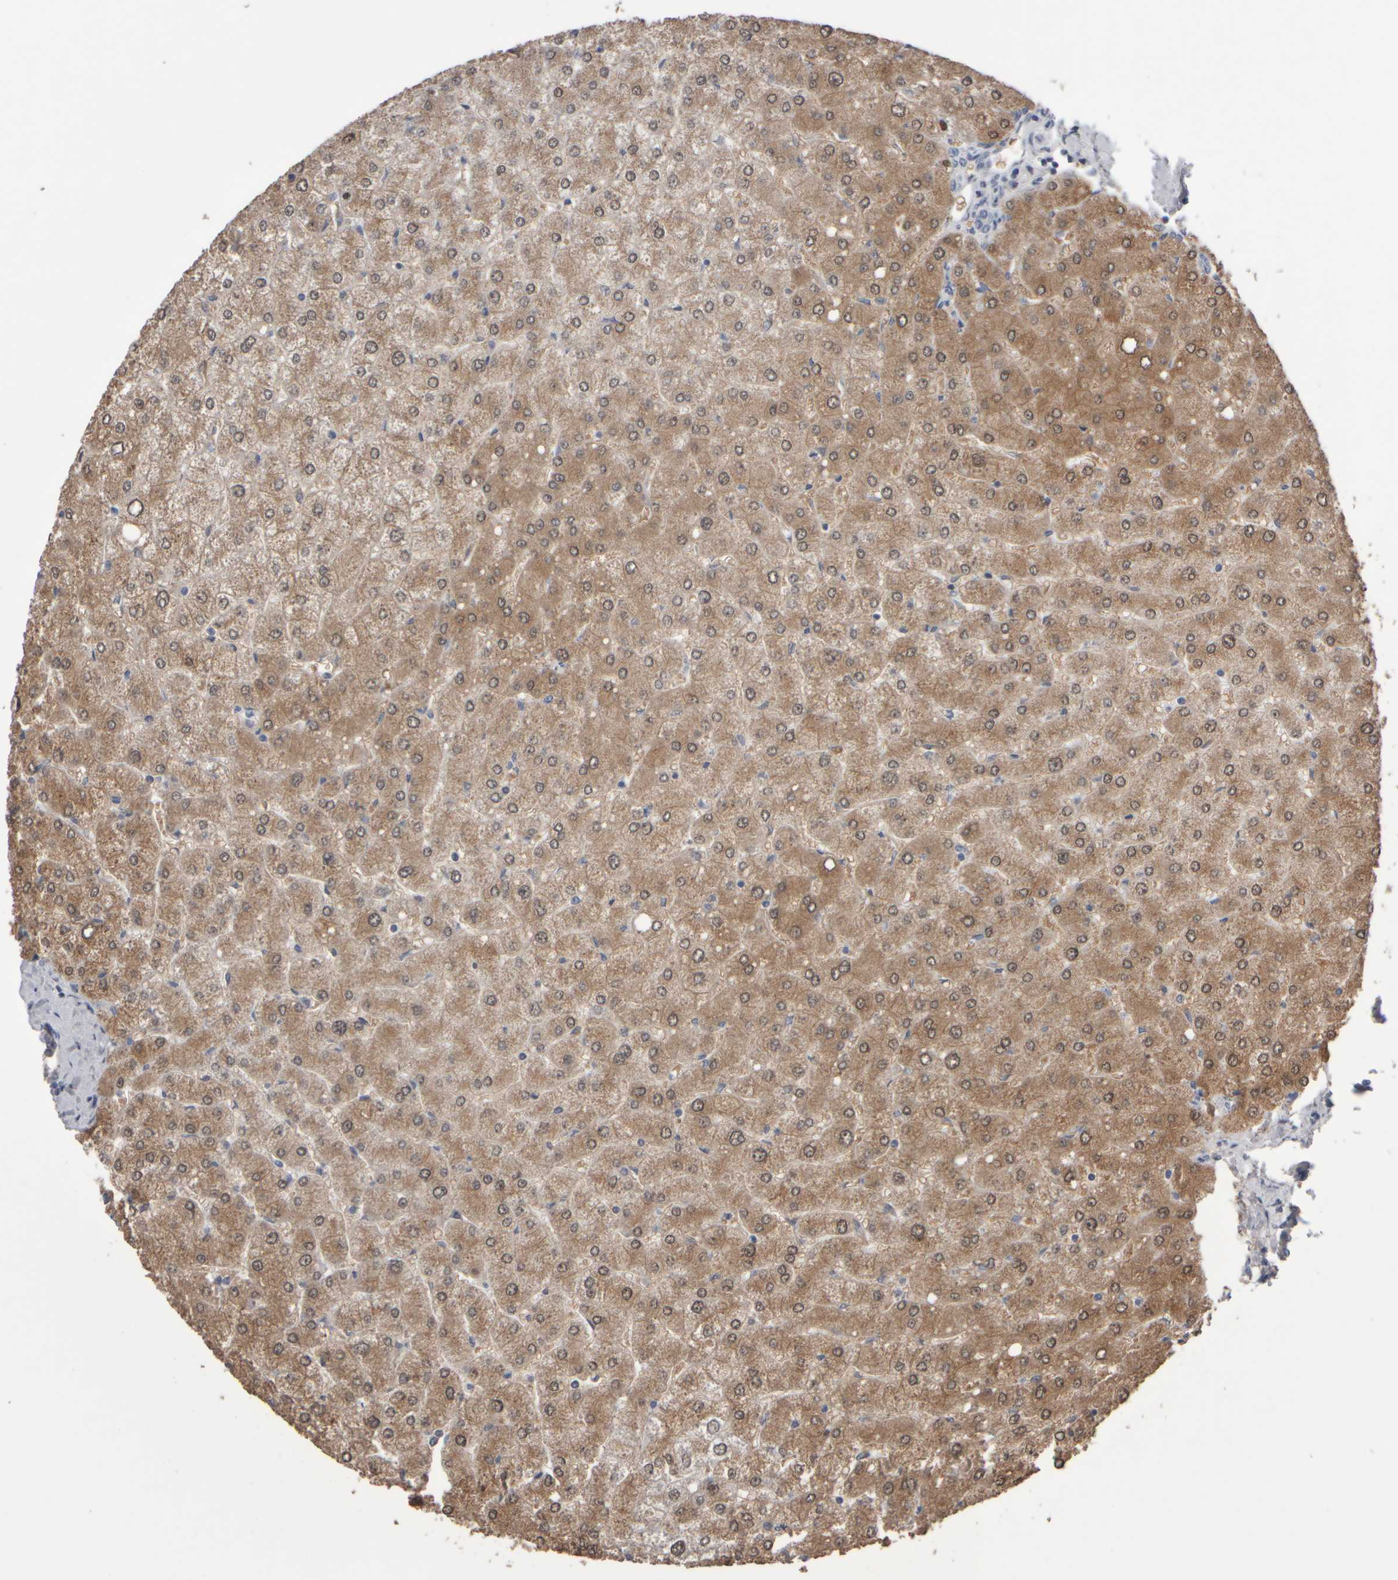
{"staining": {"intensity": "negative", "quantity": "none", "location": "none"}, "tissue": "liver", "cell_type": "Cholangiocytes", "image_type": "normal", "snomed": [{"axis": "morphology", "description": "Normal tissue, NOS"}, {"axis": "topography", "description": "Liver"}], "caption": "The immunohistochemistry micrograph has no significant staining in cholangiocytes of liver.", "gene": "EPHX2", "patient": {"sex": "male", "age": 55}}